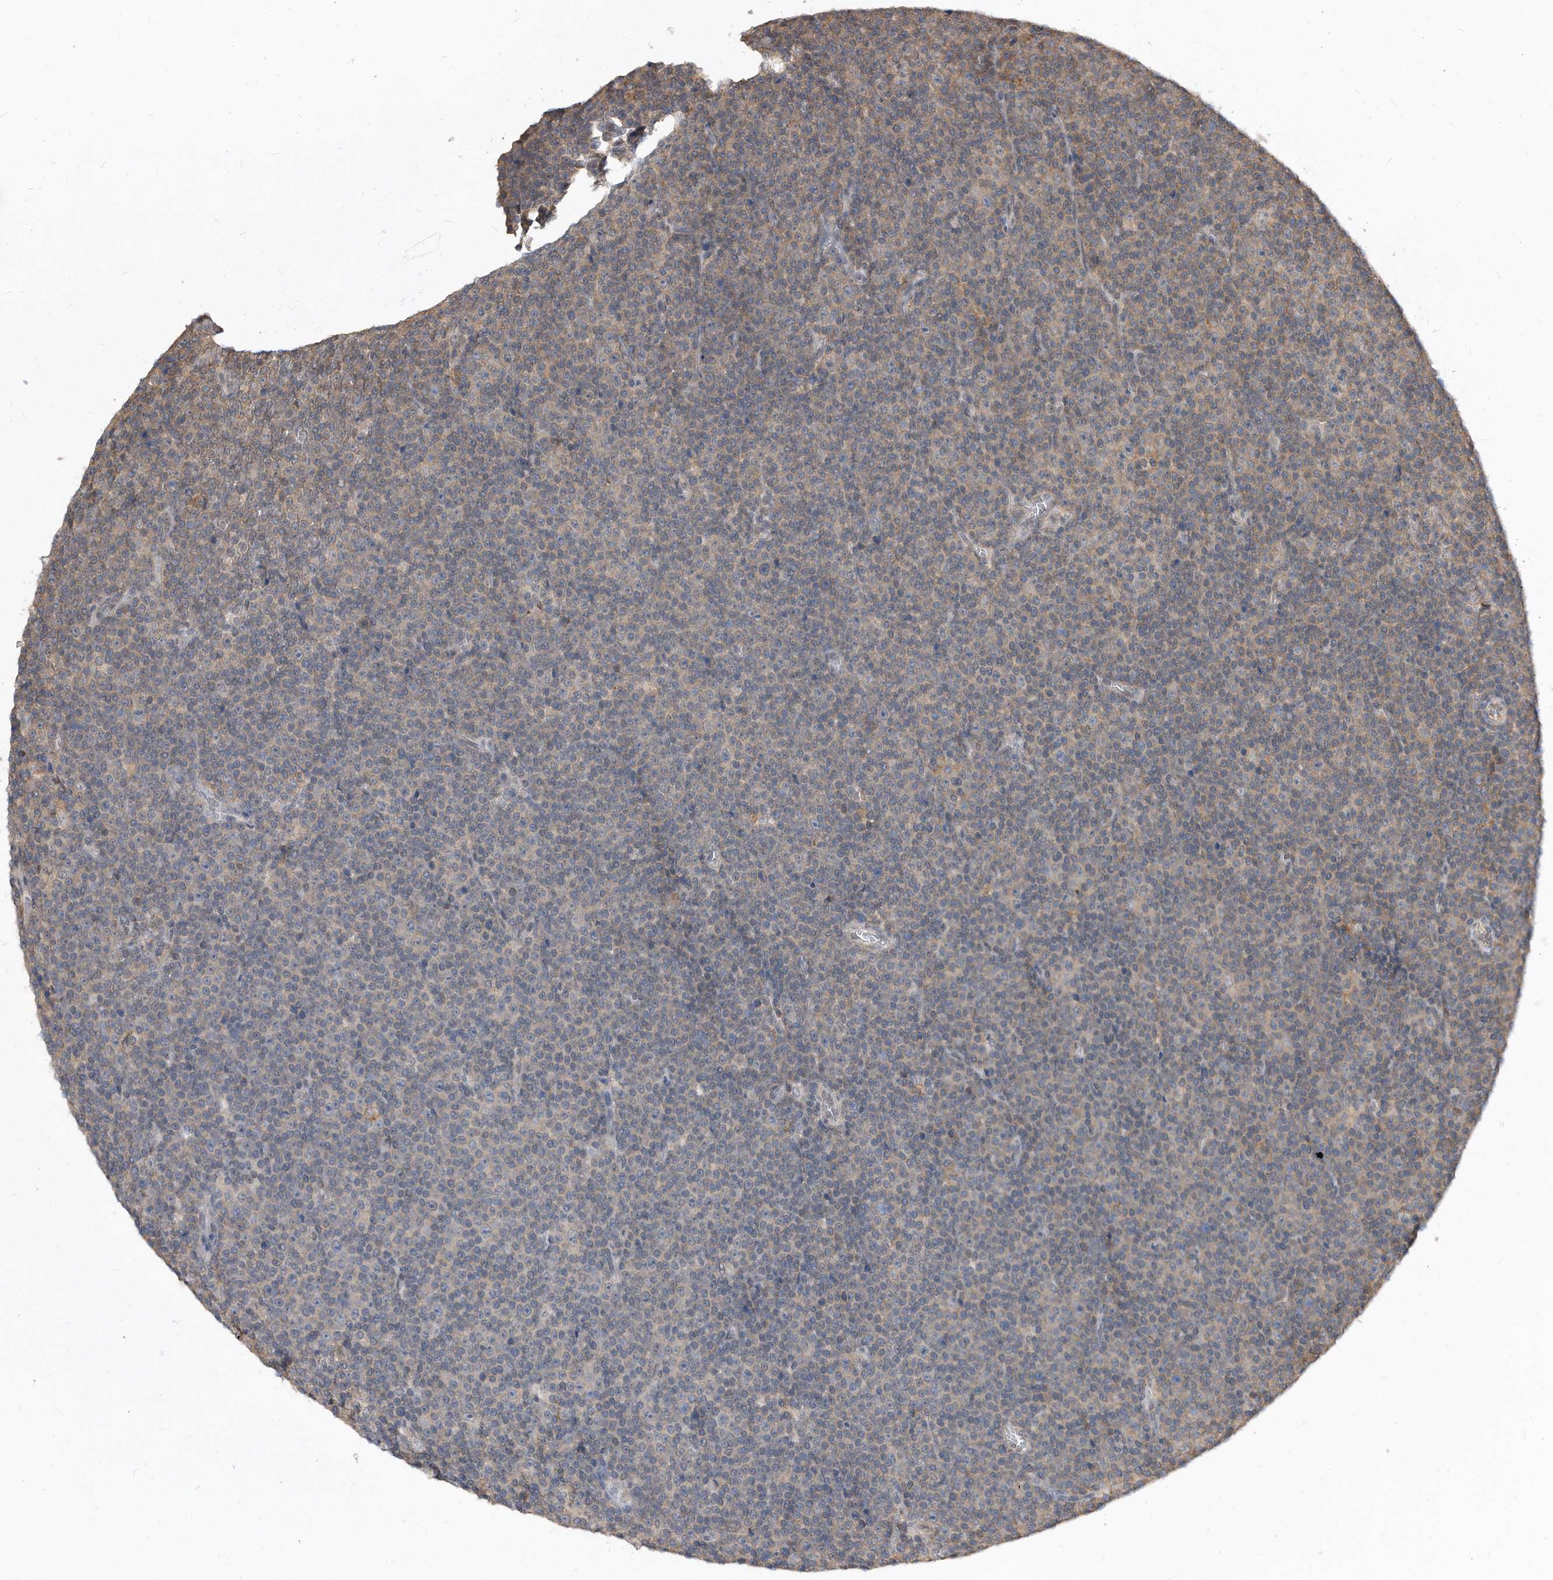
{"staining": {"intensity": "weak", "quantity": "25%-75%", "location": "cytoplasmic/membranous"}, "tissue": "lymphoma", "cell_type": "Tumor cells", "image_type": "cancer", "snomed": [{"axis": "morphology", "description": "Malignant lymphoma, non-Hodgkin's type, Low grade"}, {"axis": "topography", "description": "Lymph node"}], "caption": "Weak cytoplasmic/membranous protein expression is seen in approximately 25%-75% of tumor cells in lymphoma.", "gene": "TCP1", "patient": {"sex": "female", "age": 67}}